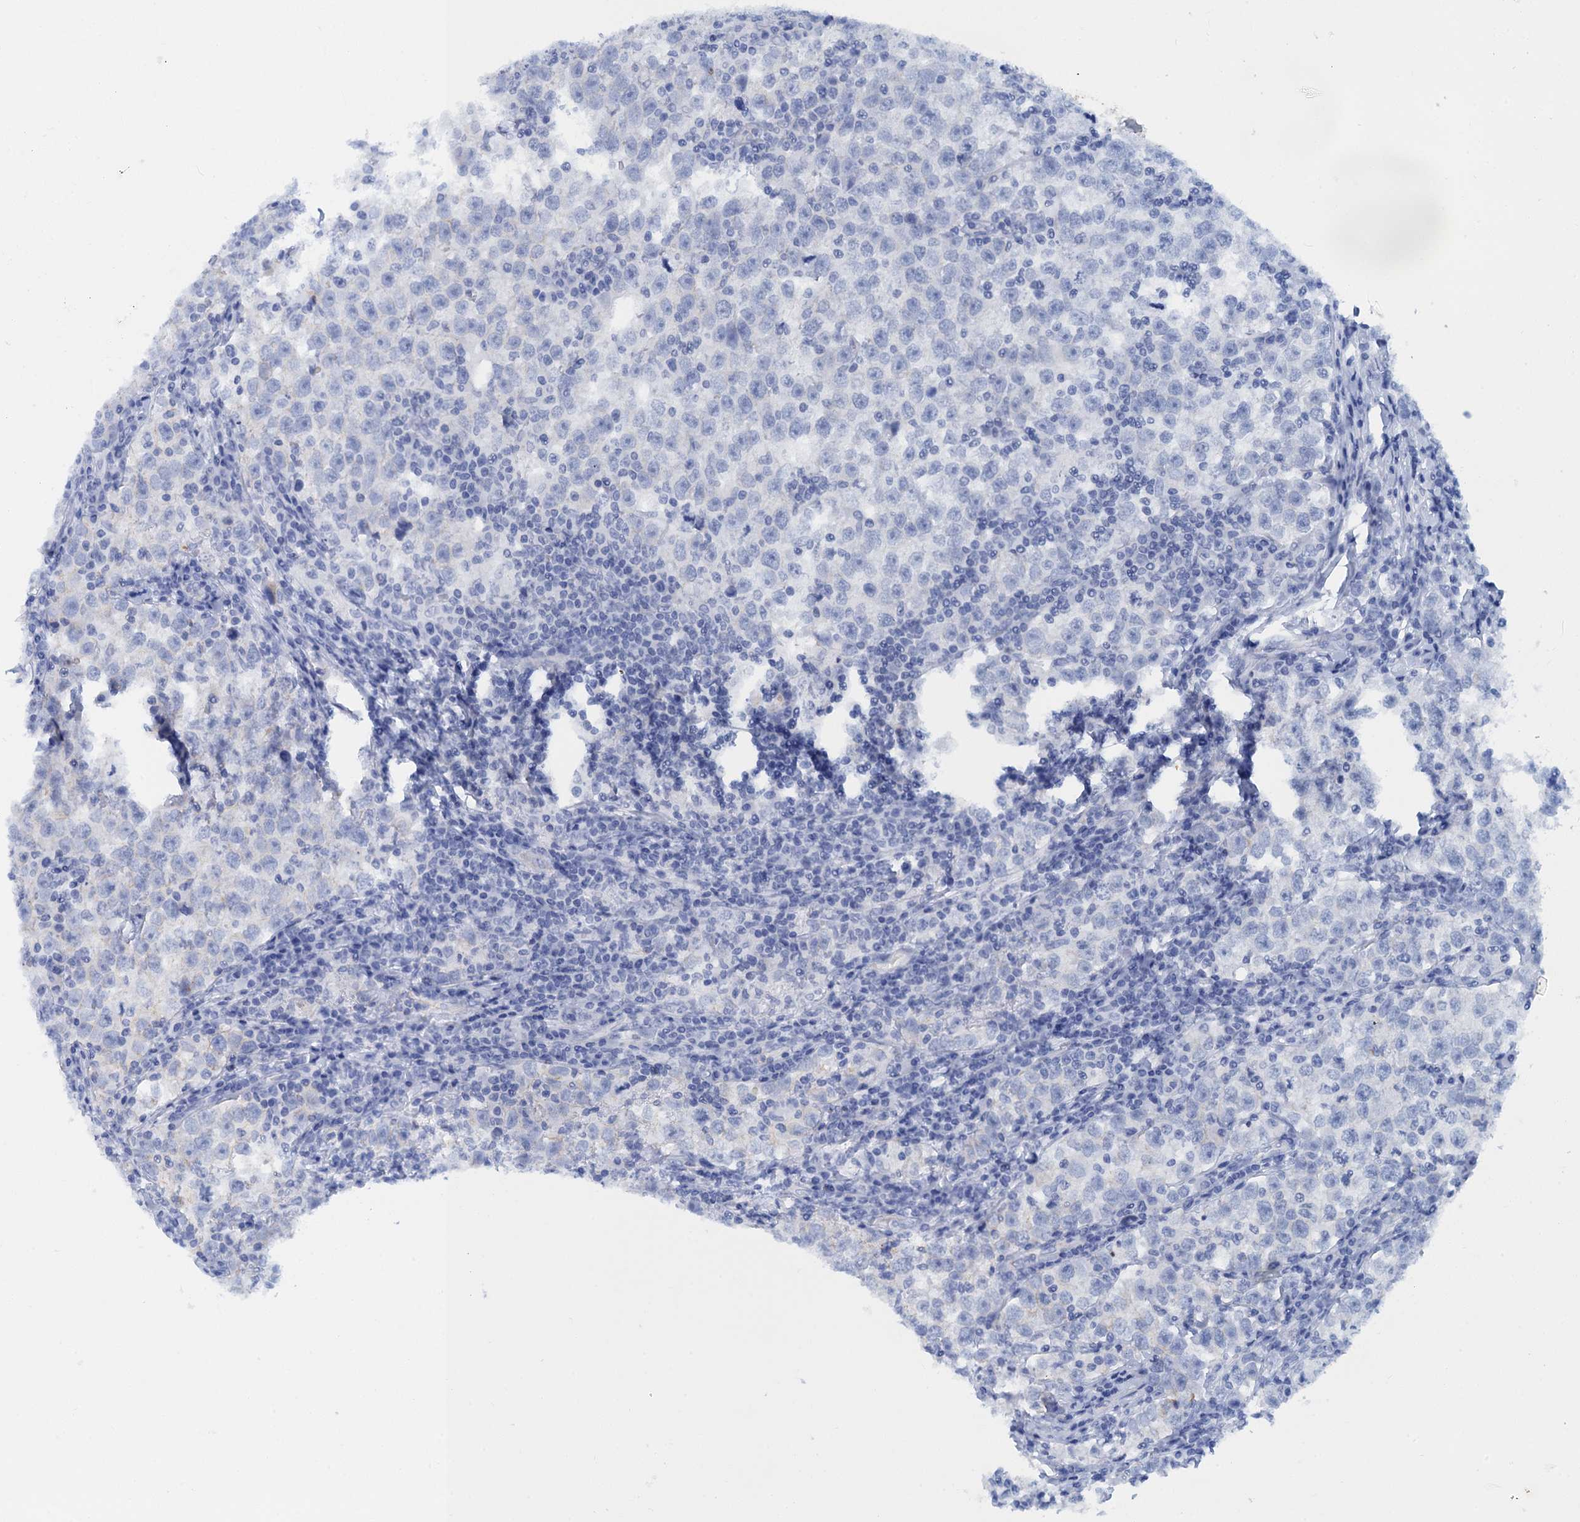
{"staining": {"intensity": "negative", "quantity": "none", "location": "none"}, "tissue": "testis cancer", "cell_type": "Tumor cells", "image_type": "cancer", "snomed": [{"axis": "morphology", "description": "Normal tissue, NOS"}, {"axis": "morphology", "description": "Seminoma, NOS"}, {"axis": "topography", "description": "Testis"}], "caption": "This is a micrograph of immunohistochemistry staining of testis seminoma, which shows no positivity in tumor cells.", "gene": "CALML5", "patient": {"sex": "male", "age": 43}}